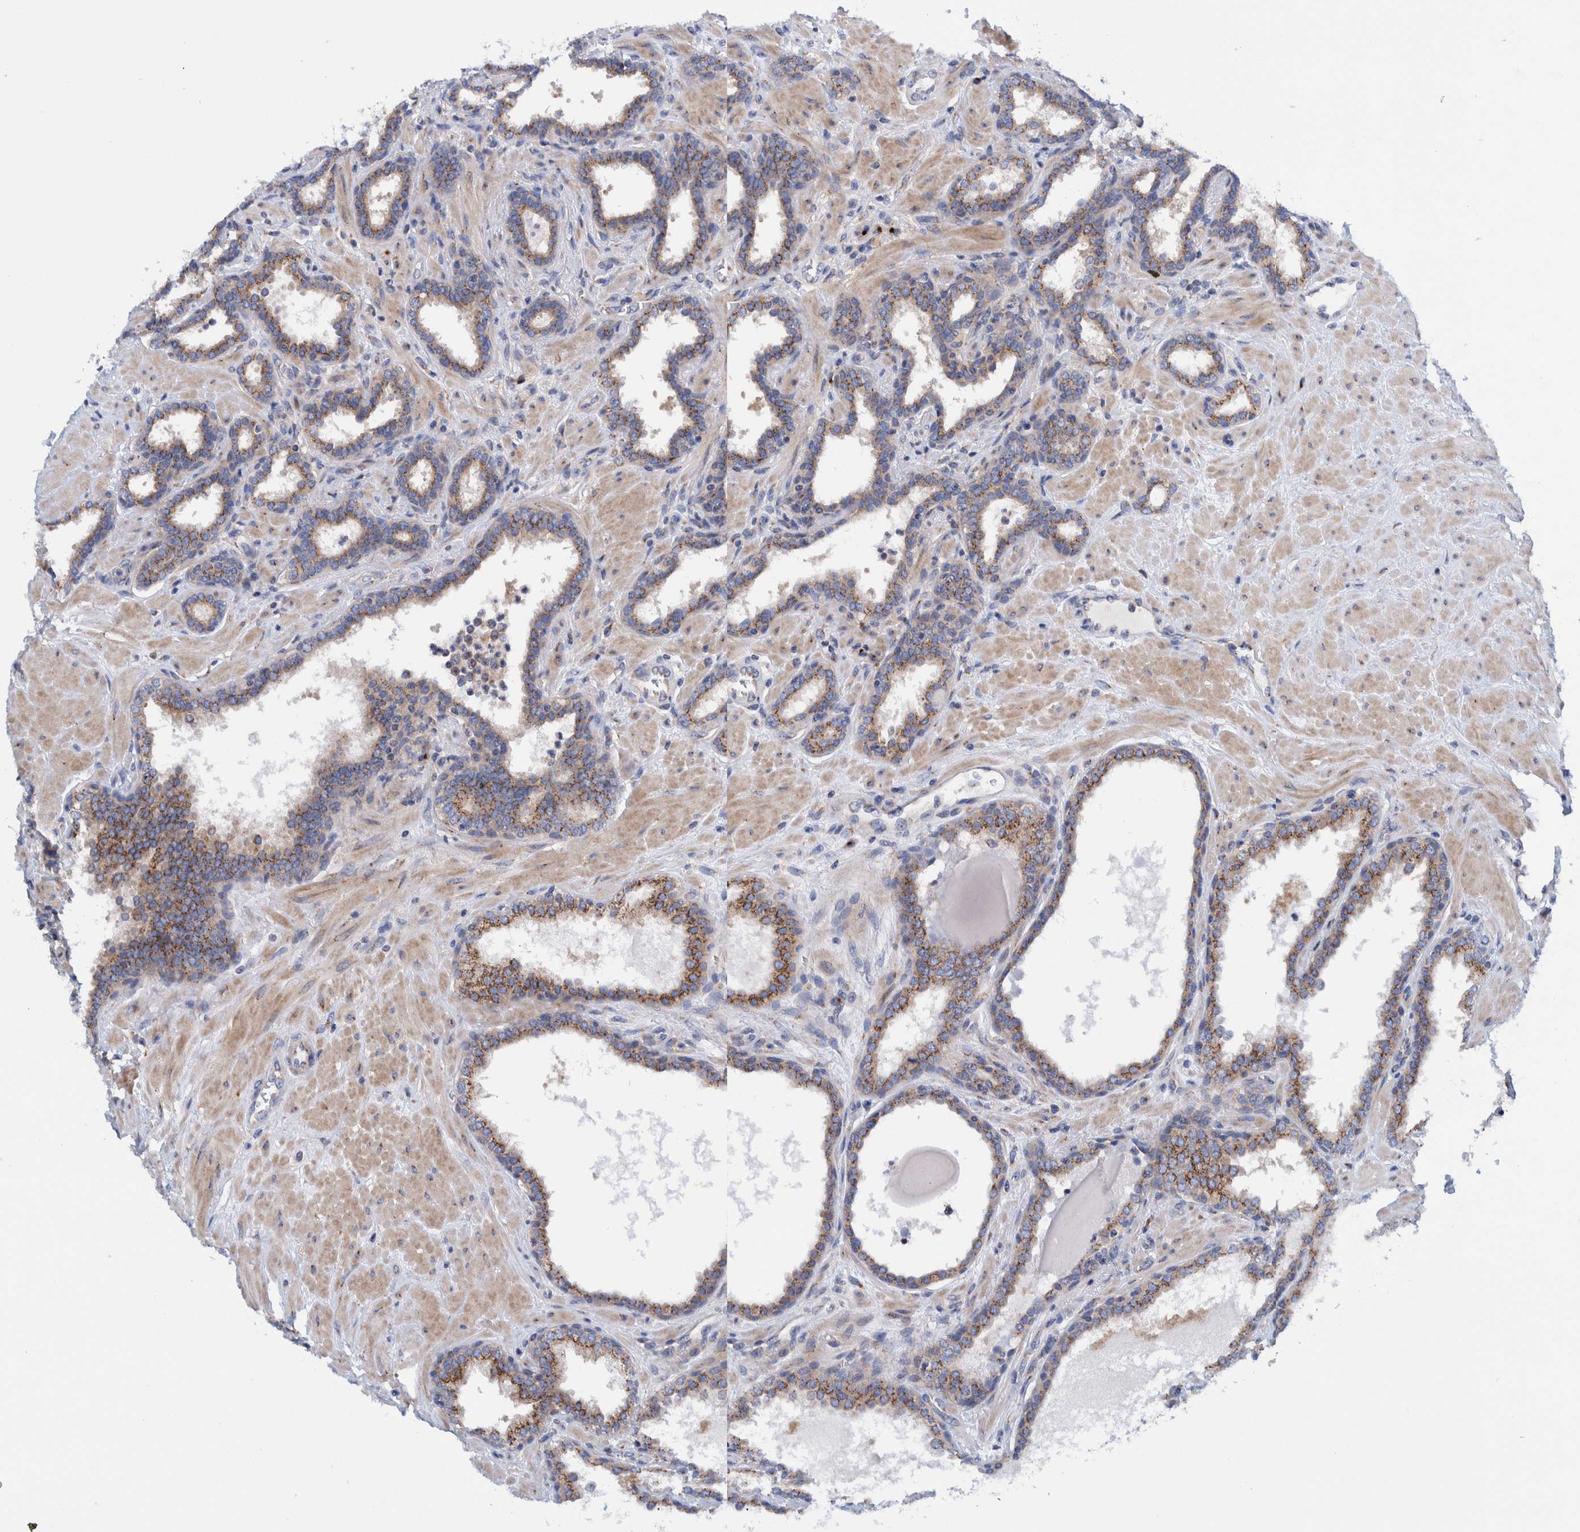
{"staining": {"intensity": "moderate", "quantity": ">75%", "location": "cytoplasmic/membranous"}, "tissue": "prostate", "cell_type": "Glandular cells", "image_type": "normal", "snomed": [{"axis": "morphology", "description": "Normal tissue, NOS"}, {"axis": "topography", "description": "Prostate"}], "caption": "Protein staining of benign prostate reveals moderate cytoplasmic/membranous positivity in approximately >75% of glandular cells. (DAB (3,3'-diaminobenzidine) IHC with brightfield microscopy, high magnification).", "gene": "TRIM58", "patient": {"sex": "male", "age": 51}}